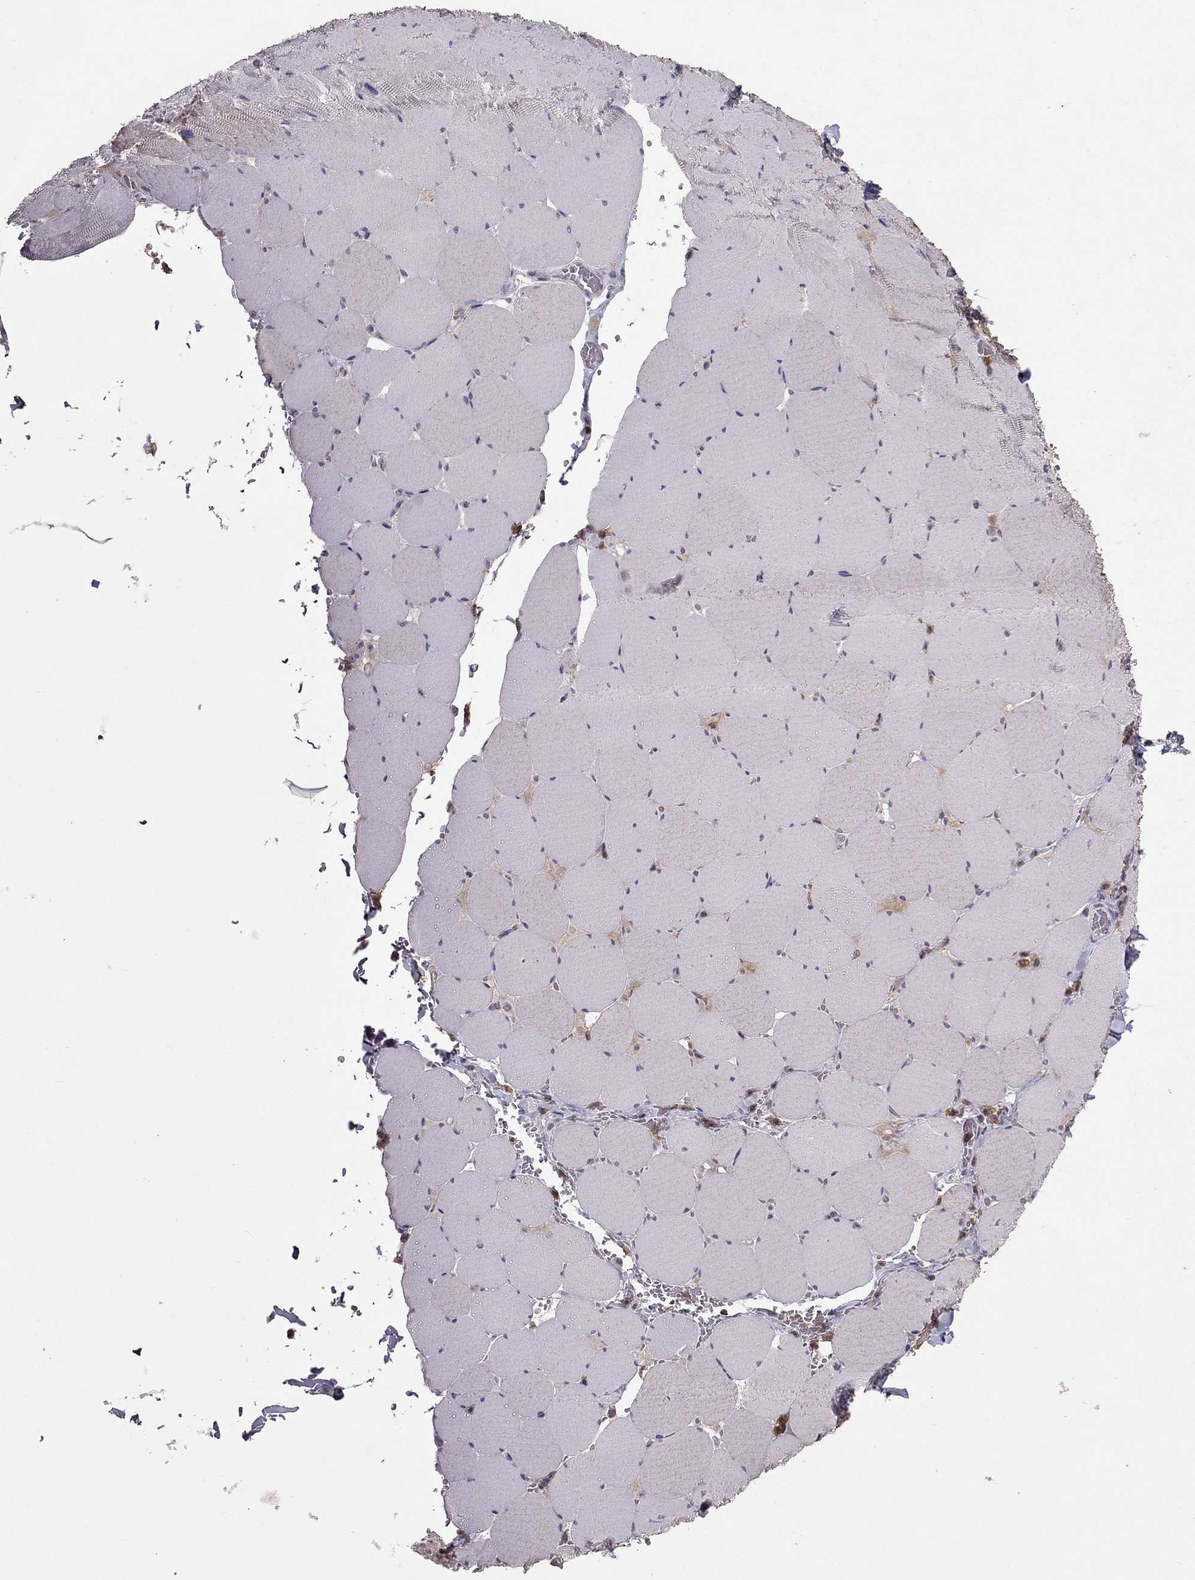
{"staining": {"intensity": "negative", "quantity": "none", "location": "none"}, "tissue": "skeletal muscle", "cell_type": "Myocytes", "image_type": "normal", "snomed": [{"axis": "morphology", "description": "Normal tissue, NOS"}, {"axis": "morphology", "description": "Malignant melanoma, Metastatic site"}, {"axis": "topography", "description": "Skeletal muscle"}], "caption": "This is a photomicrograph of IHC staining of normal skeletal muscle, which shows no expression in myocytes. (Stains: DAB immunohistochemistry (IHC) with hematoxylin counter stain, Microscopy: brightfield microscopy at high magnification).", "gene": "RFLNB", "patient": {"sex": "male", "age": 50}}